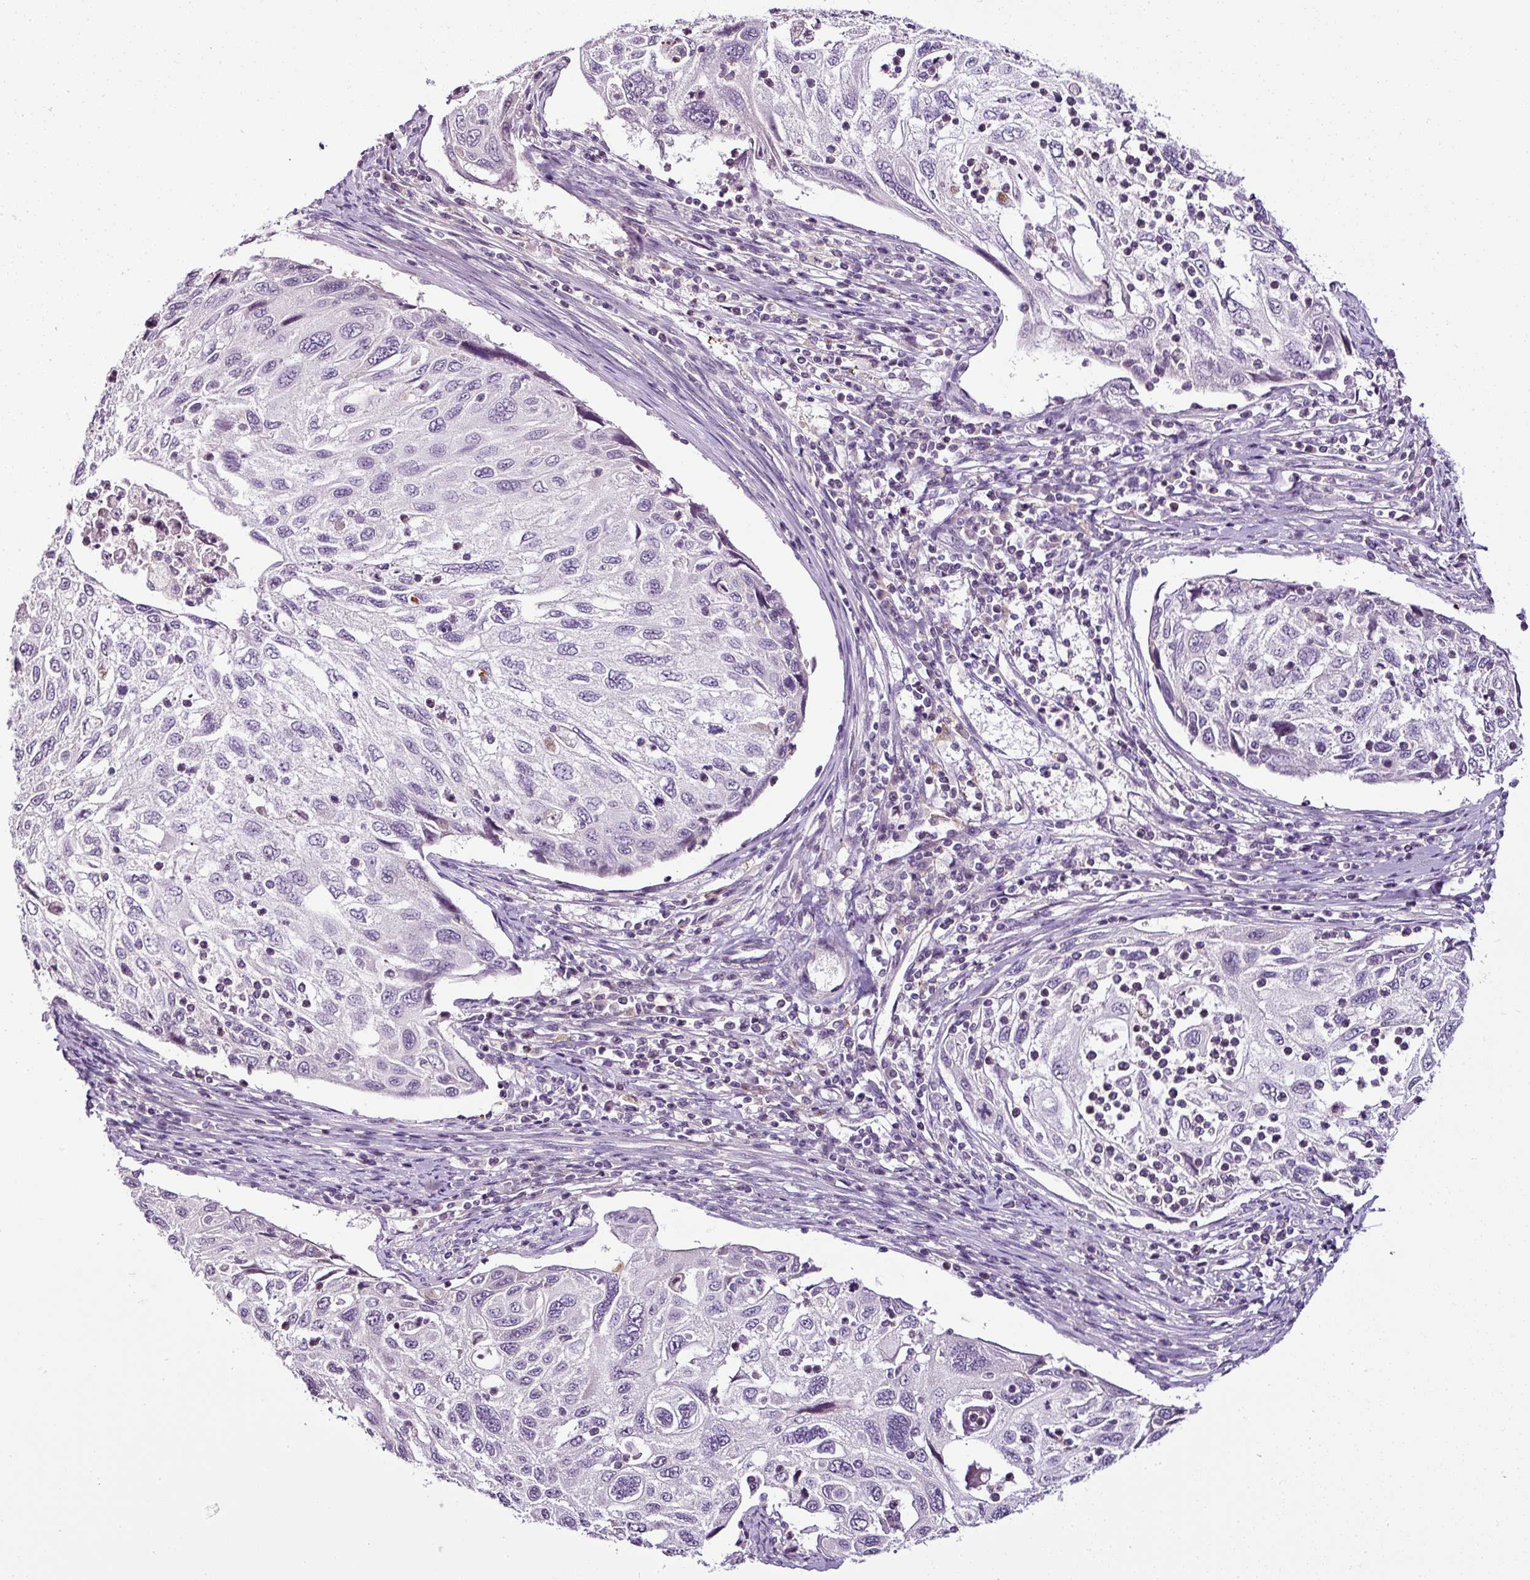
{"staining": {"intensity": "negative", "quantity": "none", "location": "none"}, "tissue": "cervical cancer", "cell_type": "Tumor cells", "image_type": "cancer", "snomed": [{"axis": "morphology", "description": "Squamous cell carcinoma, NOS"}, {"axis": "topography", "description": "Cervix"}], "caption": "IHC image of neoplastic tissue: human squamous cell carcinoma (cervical) stained with DAB (3,3'-diaminobenzidine) shows no significant protein staining in tumor cells.", "gene": "TEX30", "patient": {"sex": "female", "age": 70}}